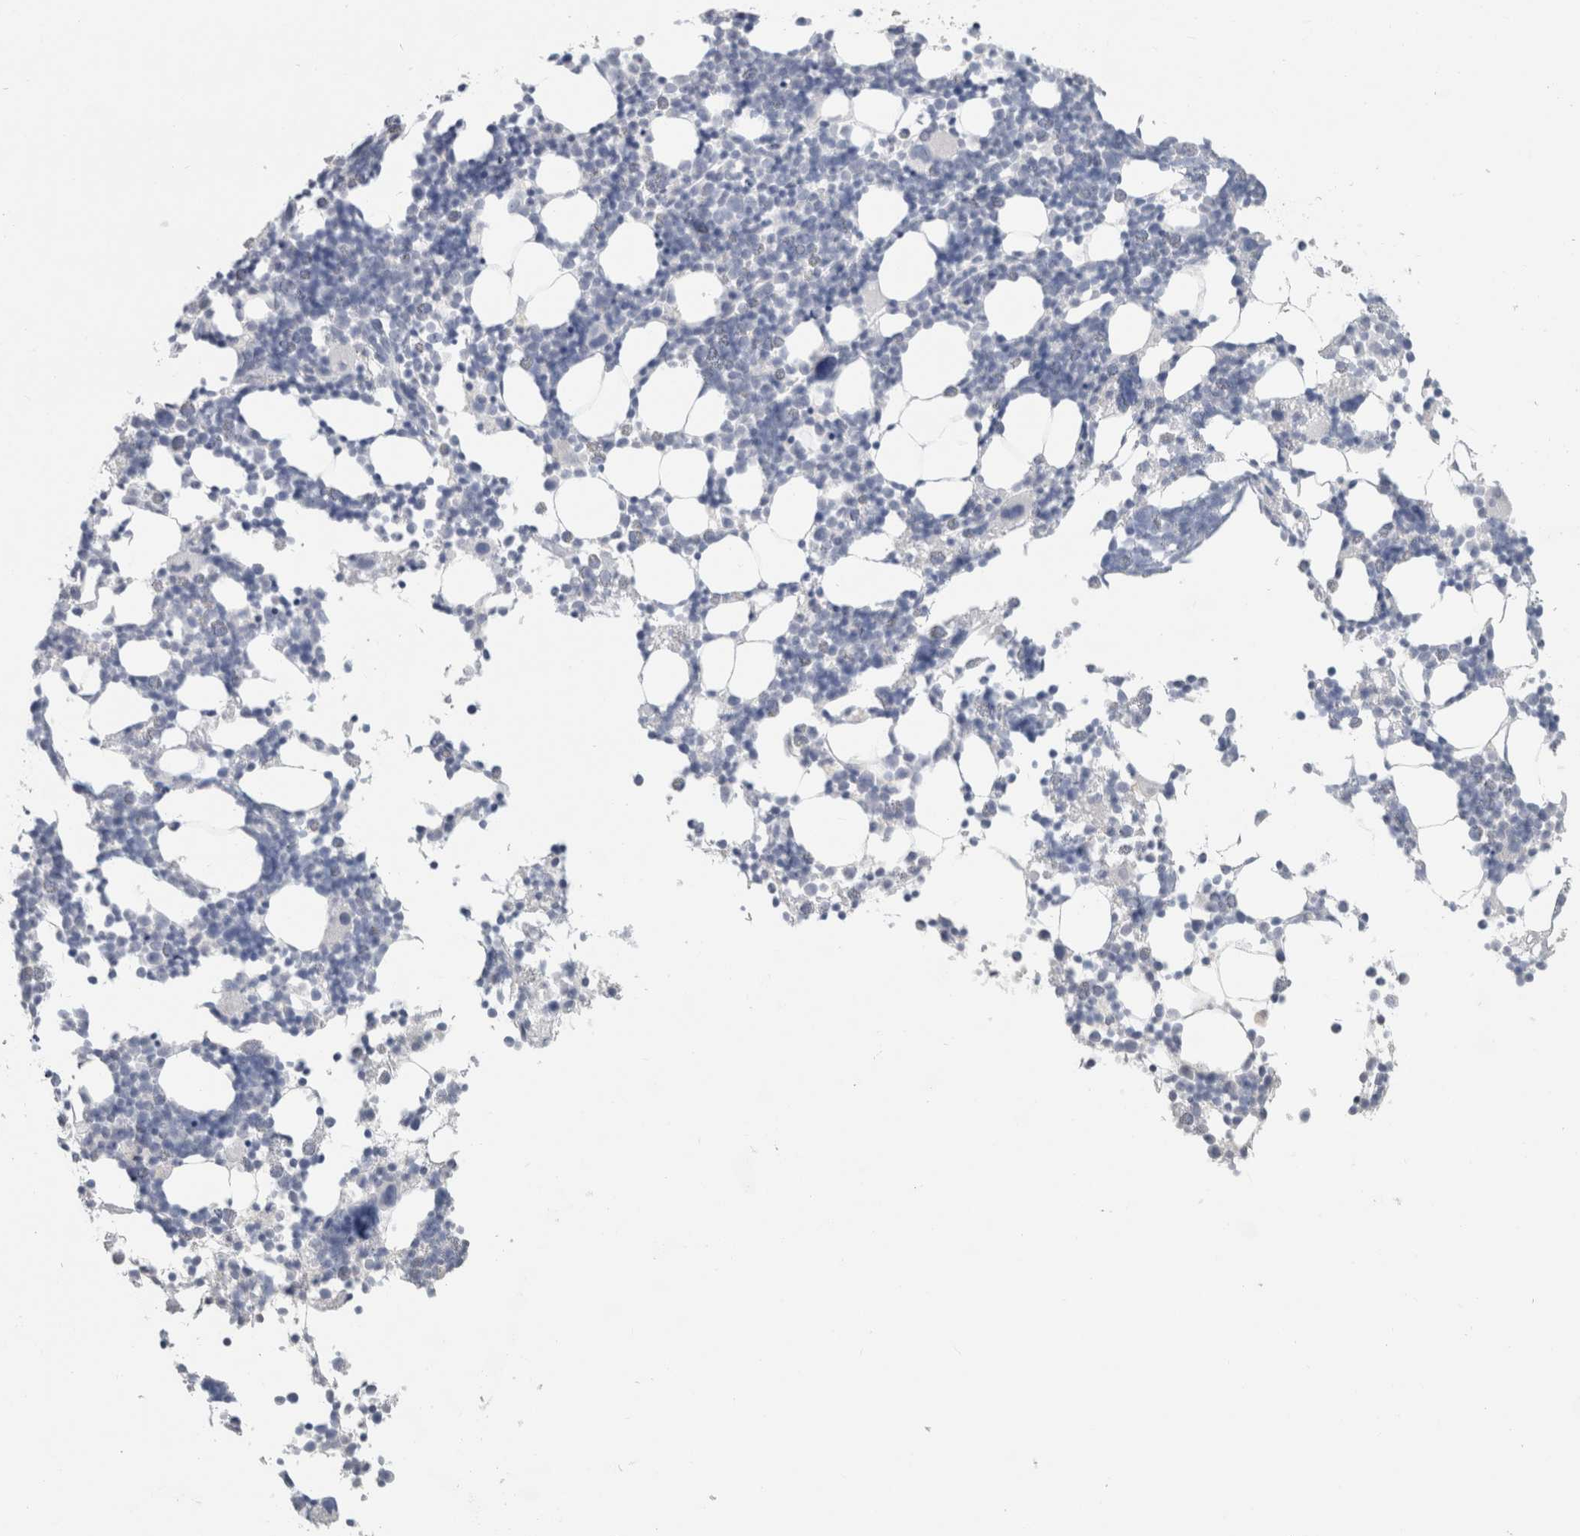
{"staining": {"intensity": "negative", "quantity": "none", "location": "none"}, "tissue": "bone marrow", "cell_type": "Hematopoietic cells", "image_type": "normal", "snomed": [{"axis": "morphology", "description": "Normal tissue, NOS"}, {"axis": "morphology", "description": "Inflammation, NOS"}, {"axis": "topography", "description": "Bone marrow"}], "caption": "This is an immunohistochemistry (IHC) image of unremarkable human bone marrow. There is no staining in hematopoietic cells.", "gene": "SLC6A1", "patient": {"sex": "male", "age": 21}}